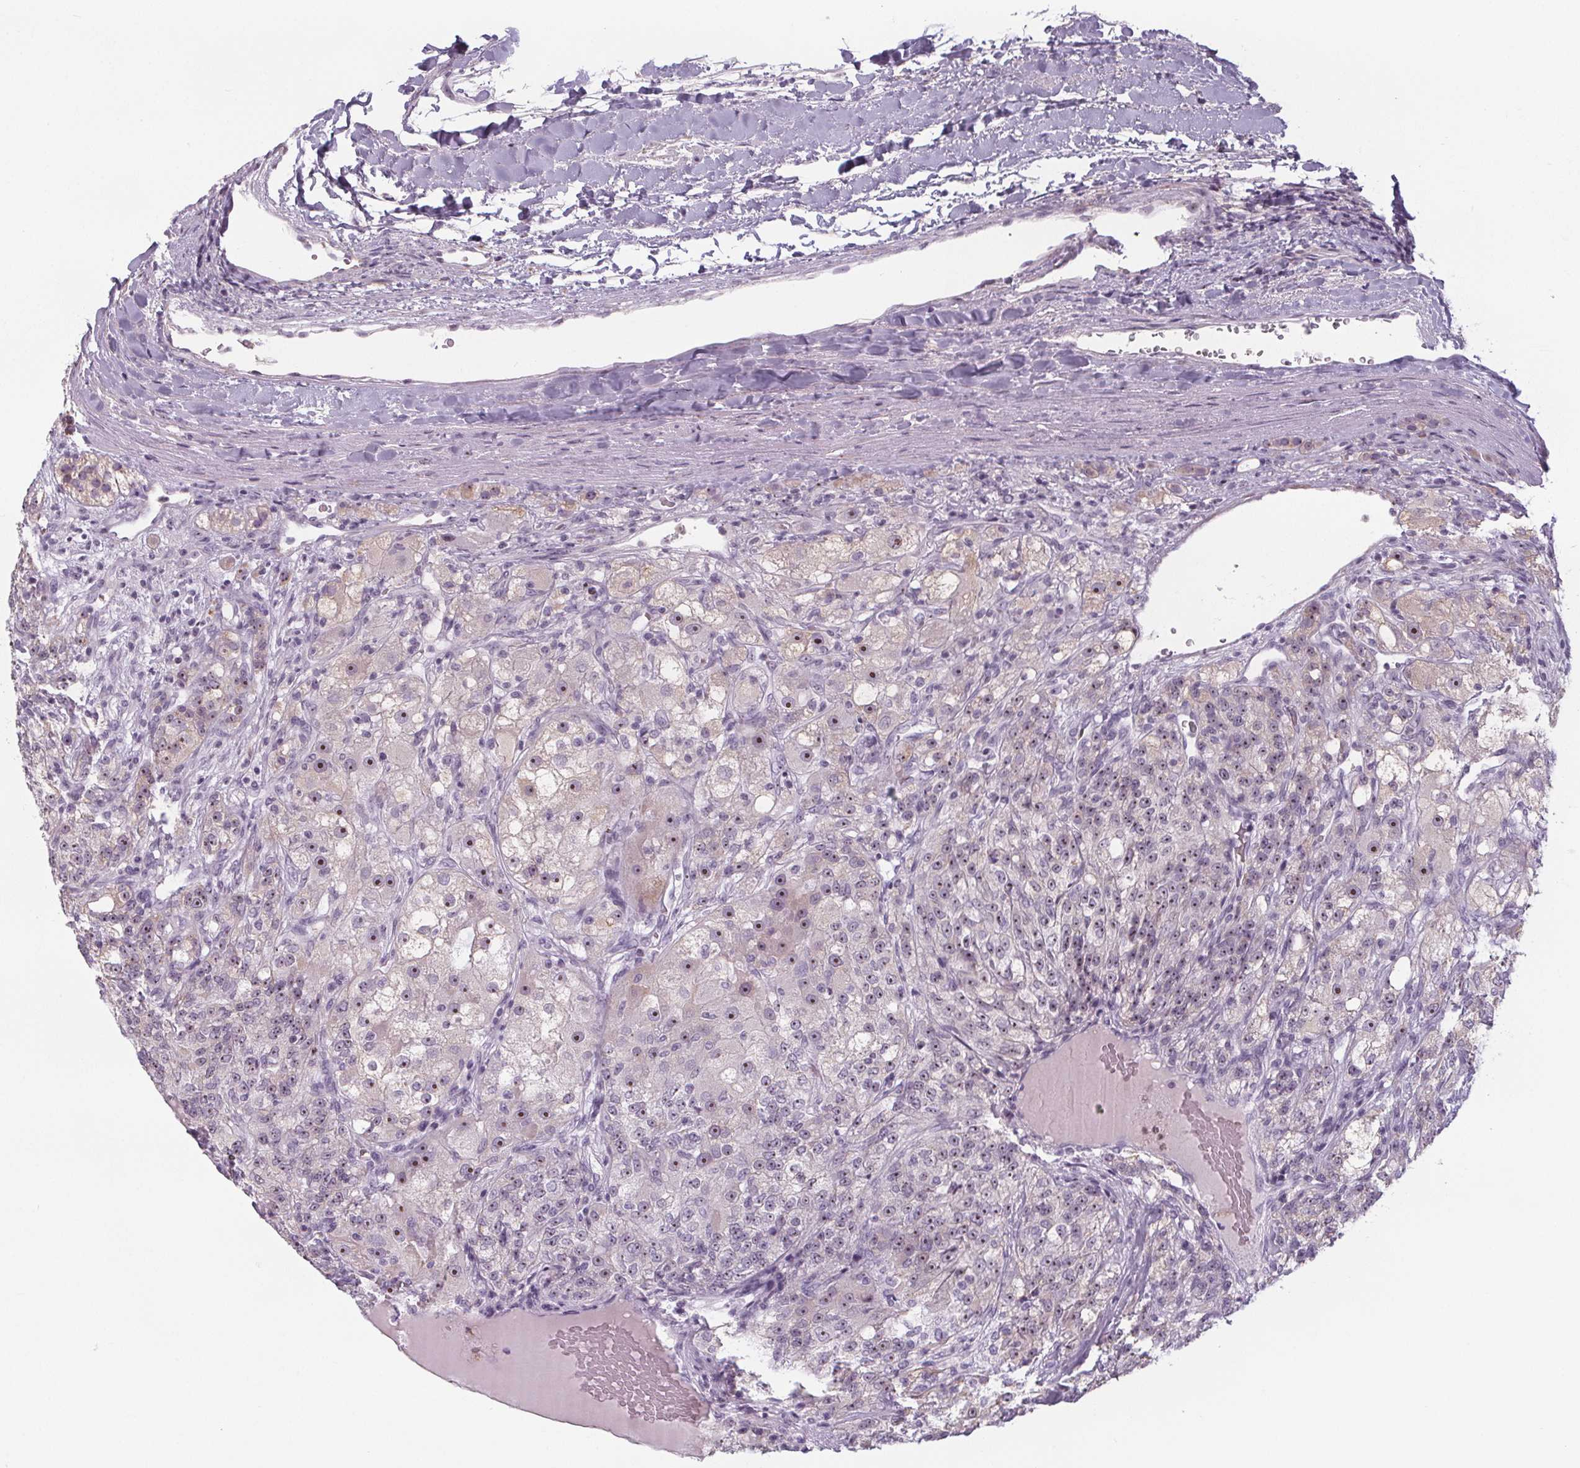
{"staining": {"intensity": "moderate", "quantity": "25%-75%", "location": "nuclear"}, "tissue": "renal cancer", "cell_type": "Tumor cells", "image_type": "cancer", "snomed": [{"axis": "morphology", "description": "Adenocarcinoma, NOS"}, {"axis": "topography", "description": "Kidney"}], "caption": "Protein expression by IHC exhibits moderate nuclear staining in approximately 25%-75% of tumor cells in renal cancer (adenocarcinoma).", "gene": "NOLC1", "patient": {"sex": "female", "age": 63}}